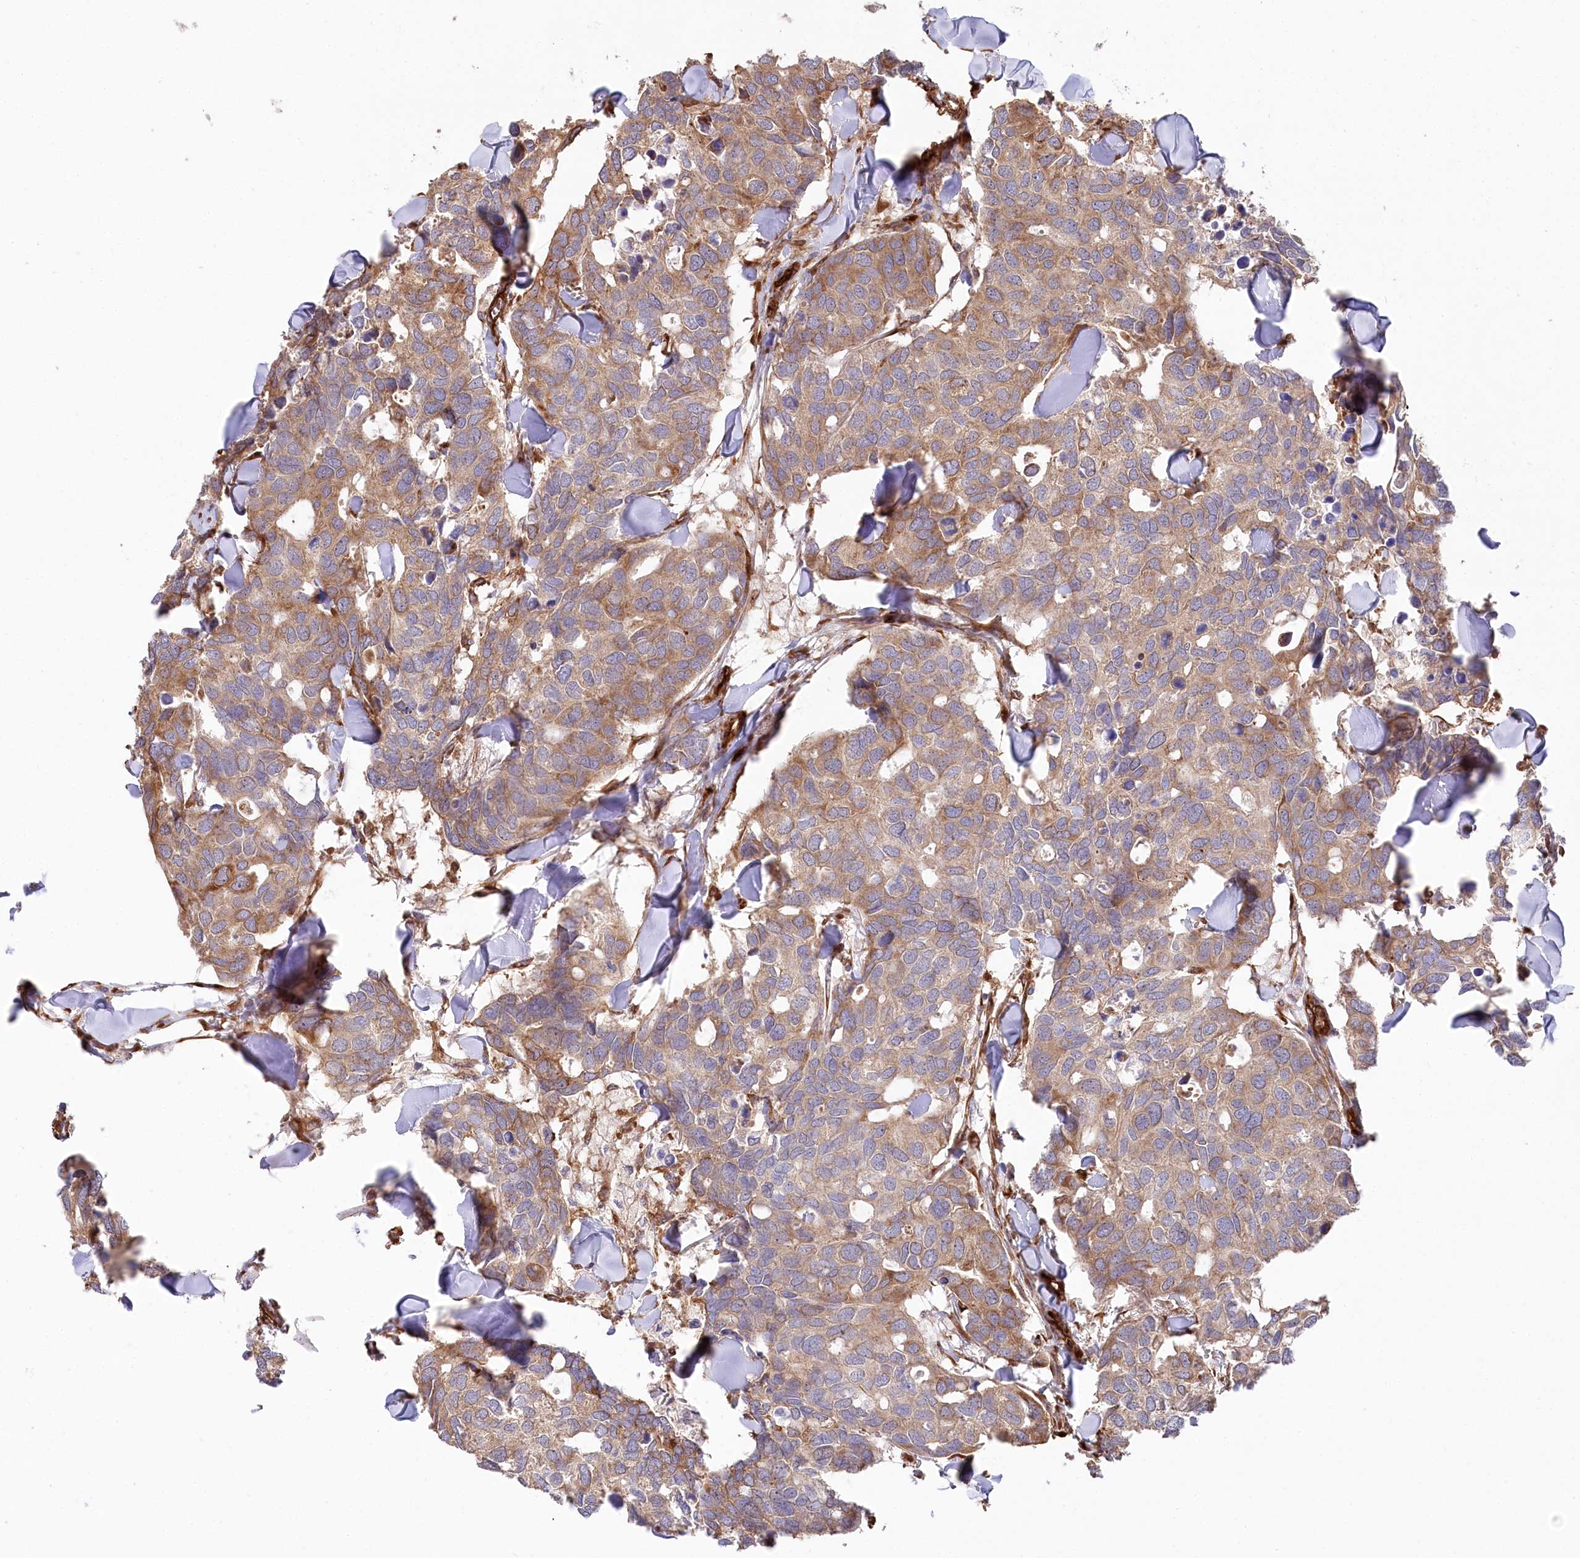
{"staining": {"intensity": "moderate", "quantity": ">75%", "location": "cytoplasmic/membranous"}, "tissue": "breast cancer", "cell_type": "Tumor cells", "image_type": "cancer", "snomed": [{"axis": "morphology", "description": "Duct carcinoma"}, {"axis": "topography", "description": "Breast"}], "caption": "Moderate cytoplasmic/membranous expression for a protein is identified in about >75% of tumor cells of breast cancer (intraductal carcinoma) using IHC.", "gene": "MTPAP", "patient": {"sex": "female", "age": 83}}